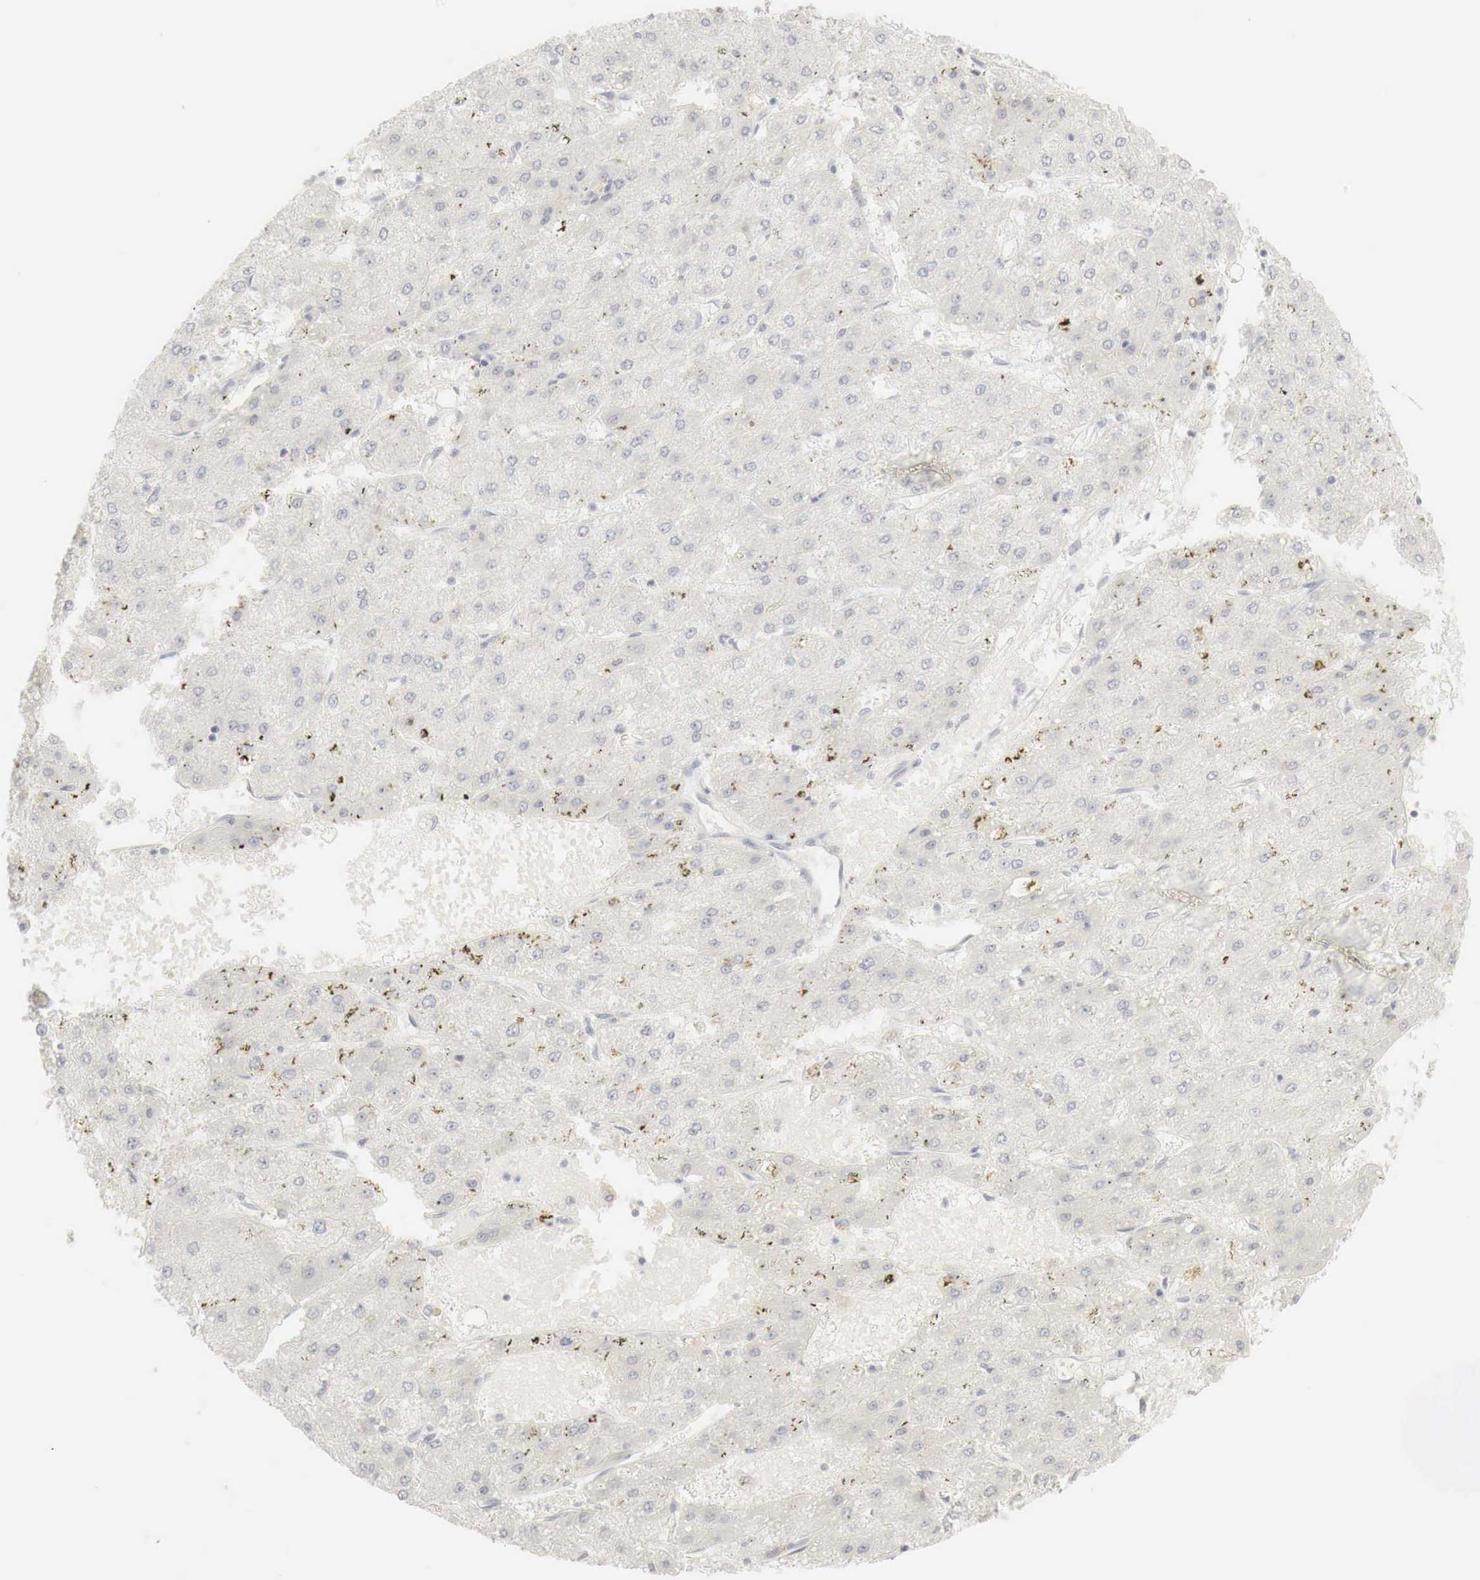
{"staining": {"intensity": "negative", "quantity": "none", "location": "none"}, "tissue": "liver cancer", "cell_type": "Tumor cells", "image_type": "cancer", "snomed": [{"axis": "morphology", "description": "Carcinoma, Hepatocellular, NOS"}, {"axis": "topography", "description": "Liver"}], "caption": "The immunohistochemistry (IHC) micrograph has no significant staining in tumor cells of liver cancer (hepatocellular carcinoma) tissue. (Immunohistochemistry (ihc), brightfield microscopy, high magnification).", "gene": "TP63", "patient": {"sex": "female", "age": 52}}